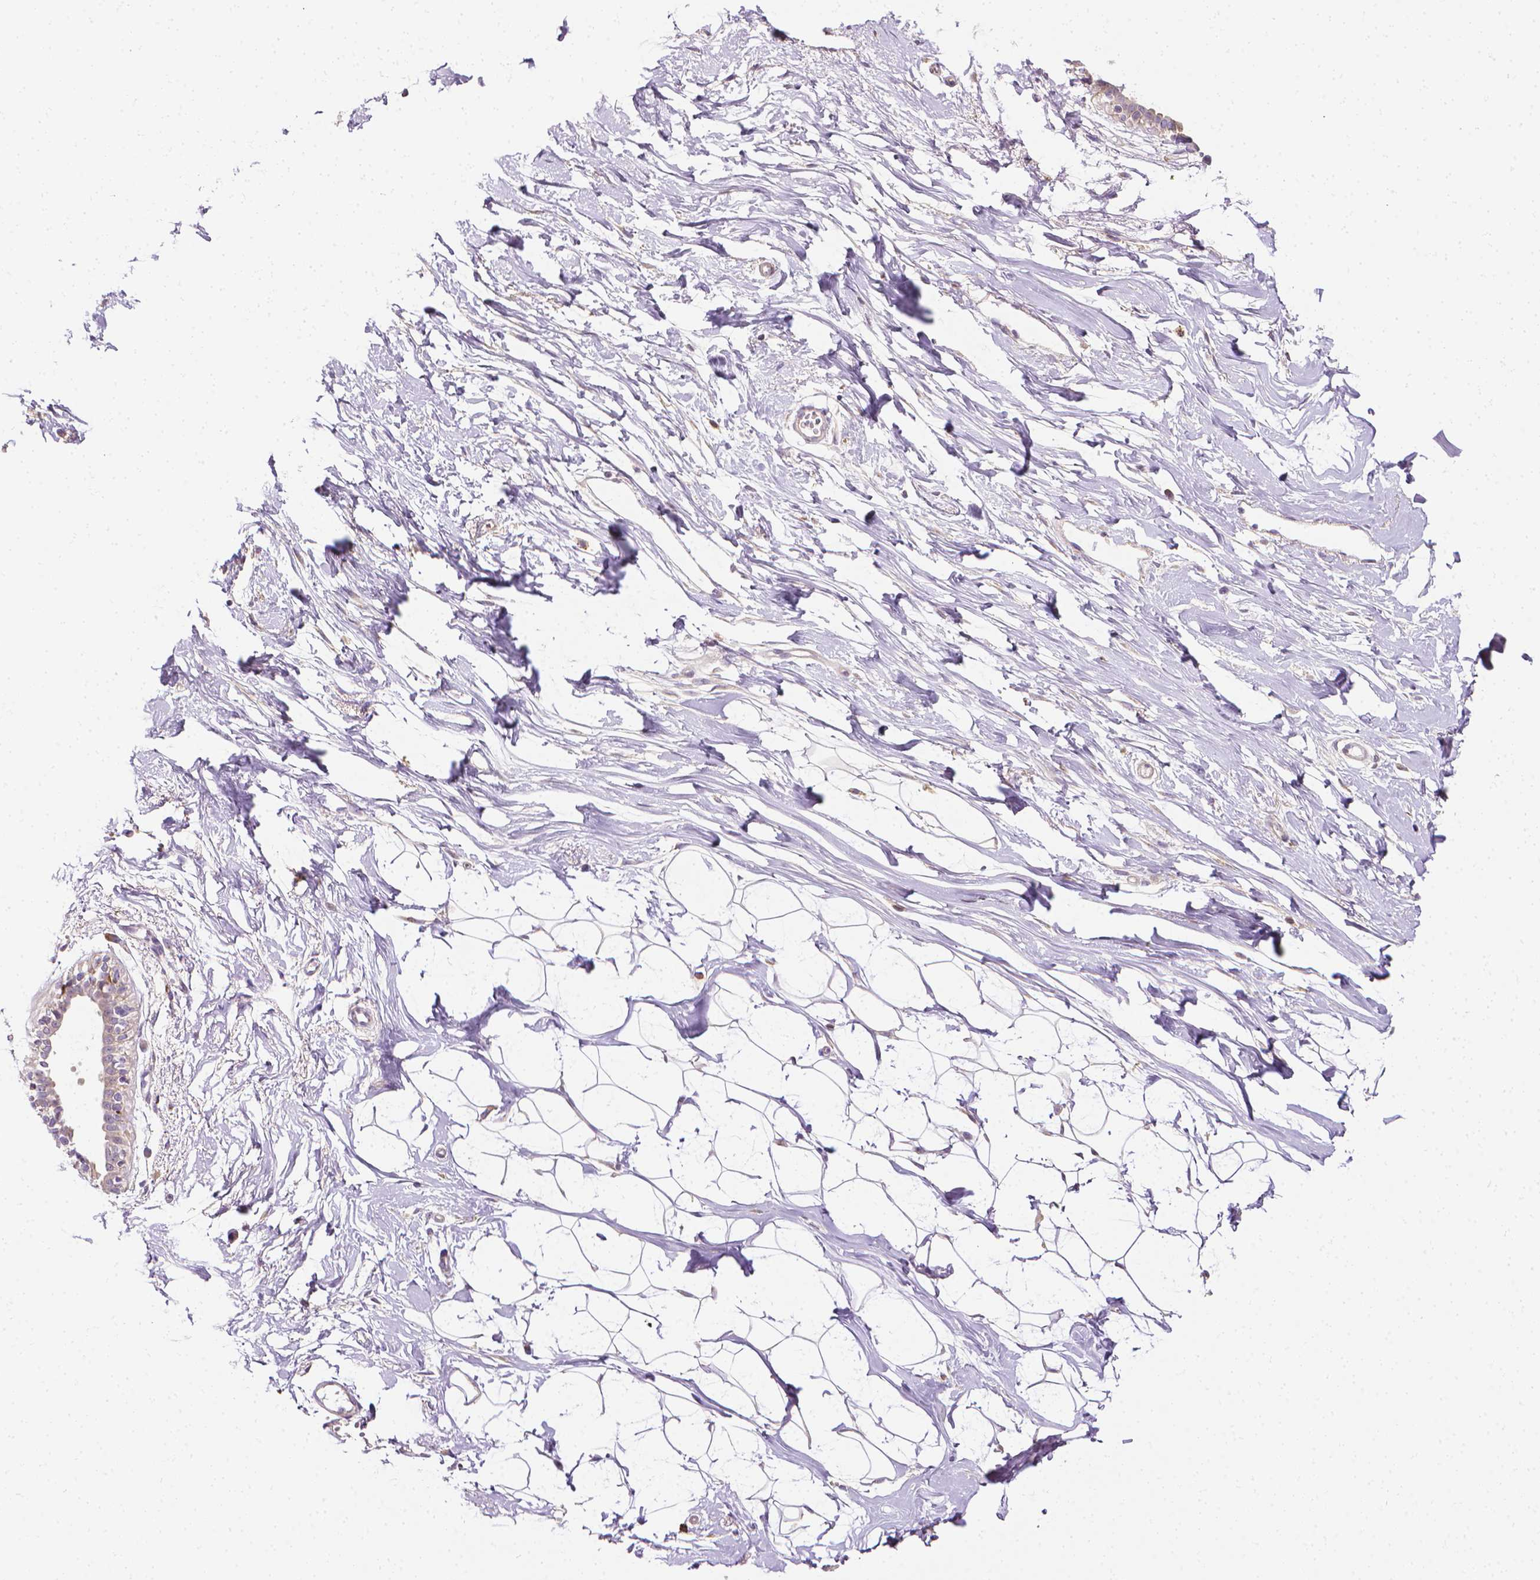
{"staining": {"intensity": "negative", "quantity": "none", "location": "none"}, "tissue": "breast", "cell_type": "Adipocytes", "image_type": "normal", "snomed": [{"axis": "morphology", "description": "Normal tissue, NOS"}, {"axis": "topography", "description": "Breast"}], "caption": "Immunohistochemistry (IHC) micrograph of normal breast: breast stained with DAB reveals no significant protein staining in adipocytes.", "gene": "MCOLN3", "patient": {"sex": "female", "age": 49}}